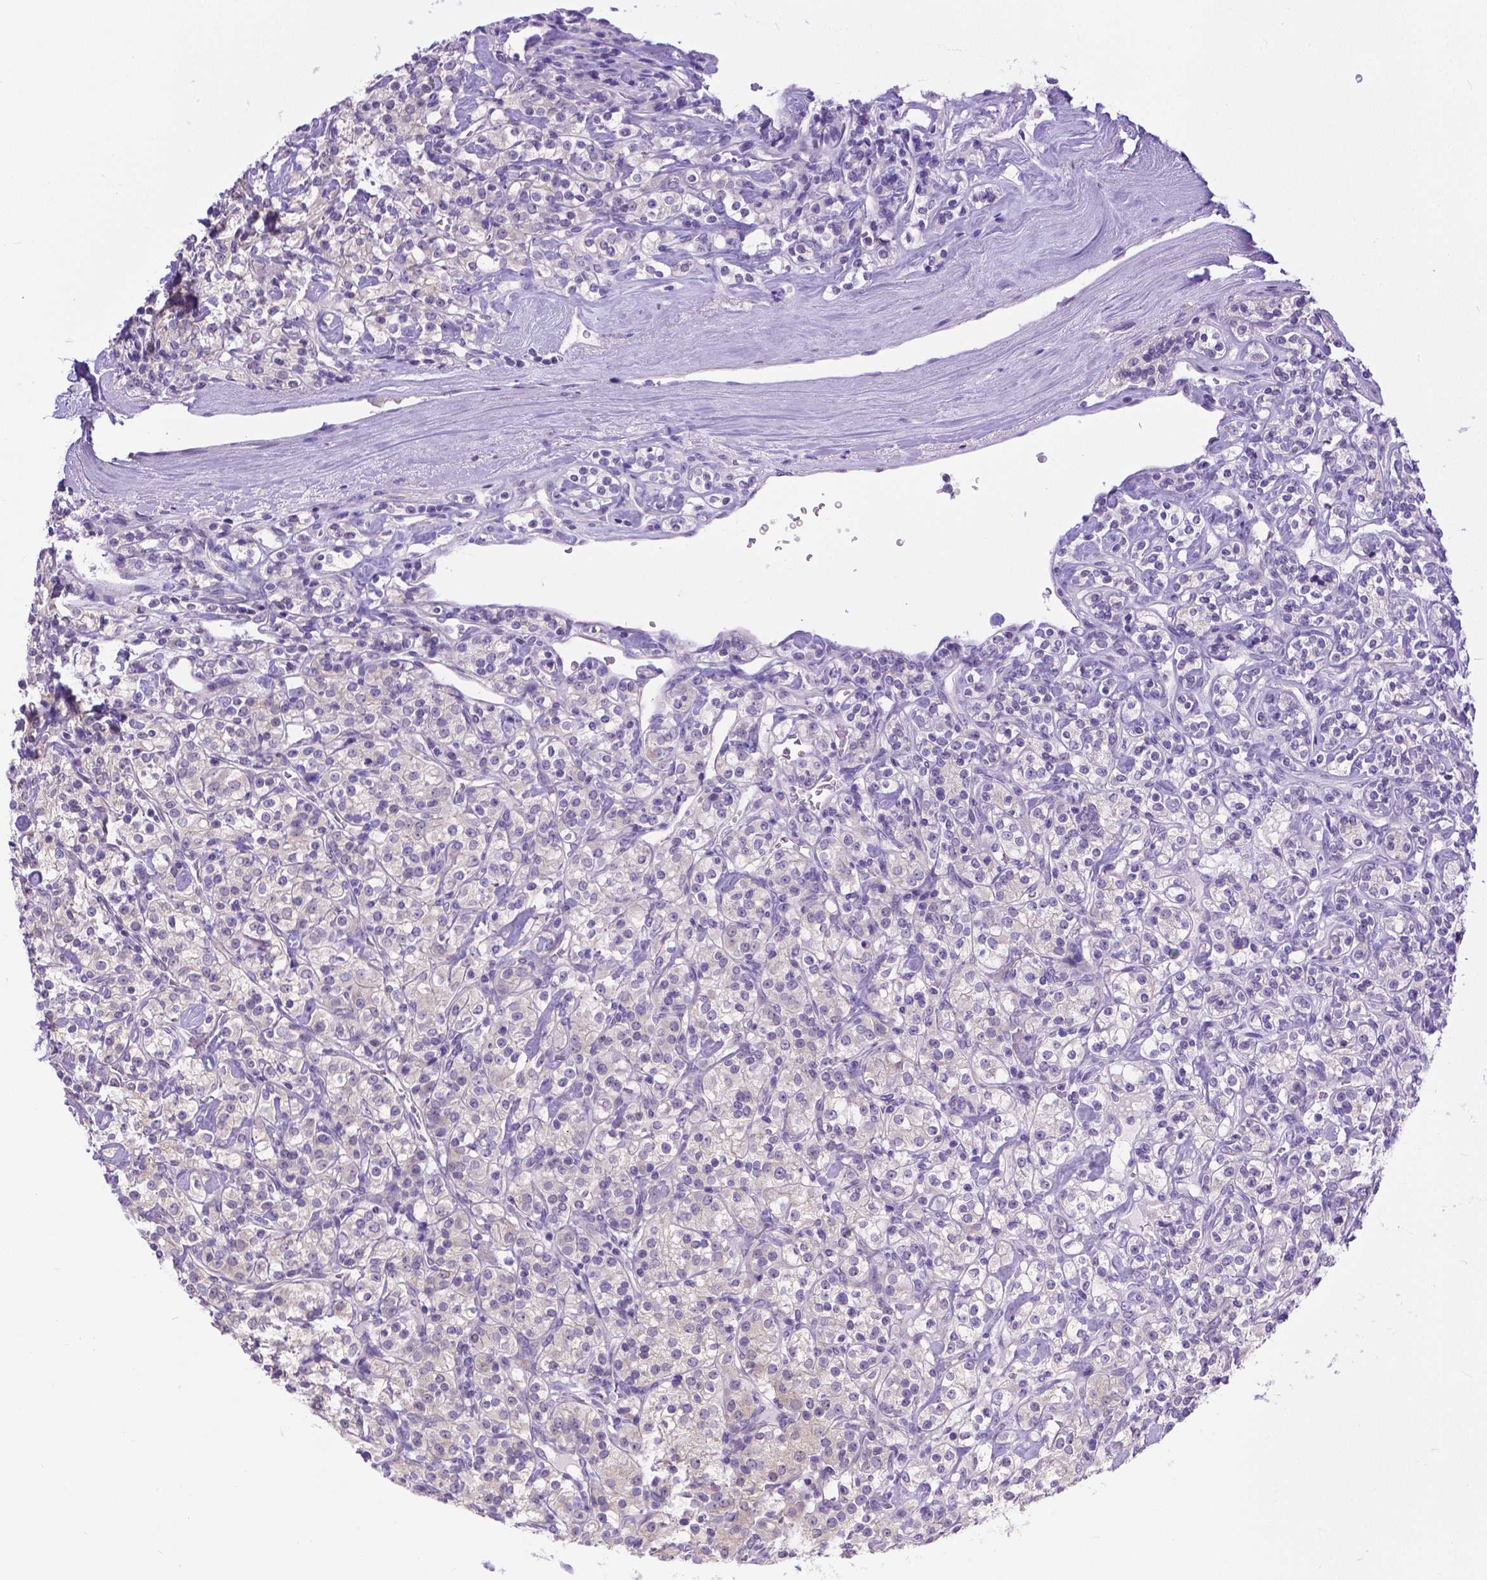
{"staining": {"intensity": "negative", "quantity": "none", "location": "none"}, "tissue": "renal cancer", "cell_type": "Tumor cells", "image_type": "cancer", "snomed": [{"axis": "morphology", "description": "Adenocarcinoma, NOS"}, {"axis": "topography", "description": "Kidney"}], "caption": "An immunohistochemistry (IHC) micrograph of renal adenocarcinoma is shown. There is no staining in tumor cells of renal adenocarcinoma.", "gene": "TTLL6", "patient": {"sex": "male", "age": 77}}